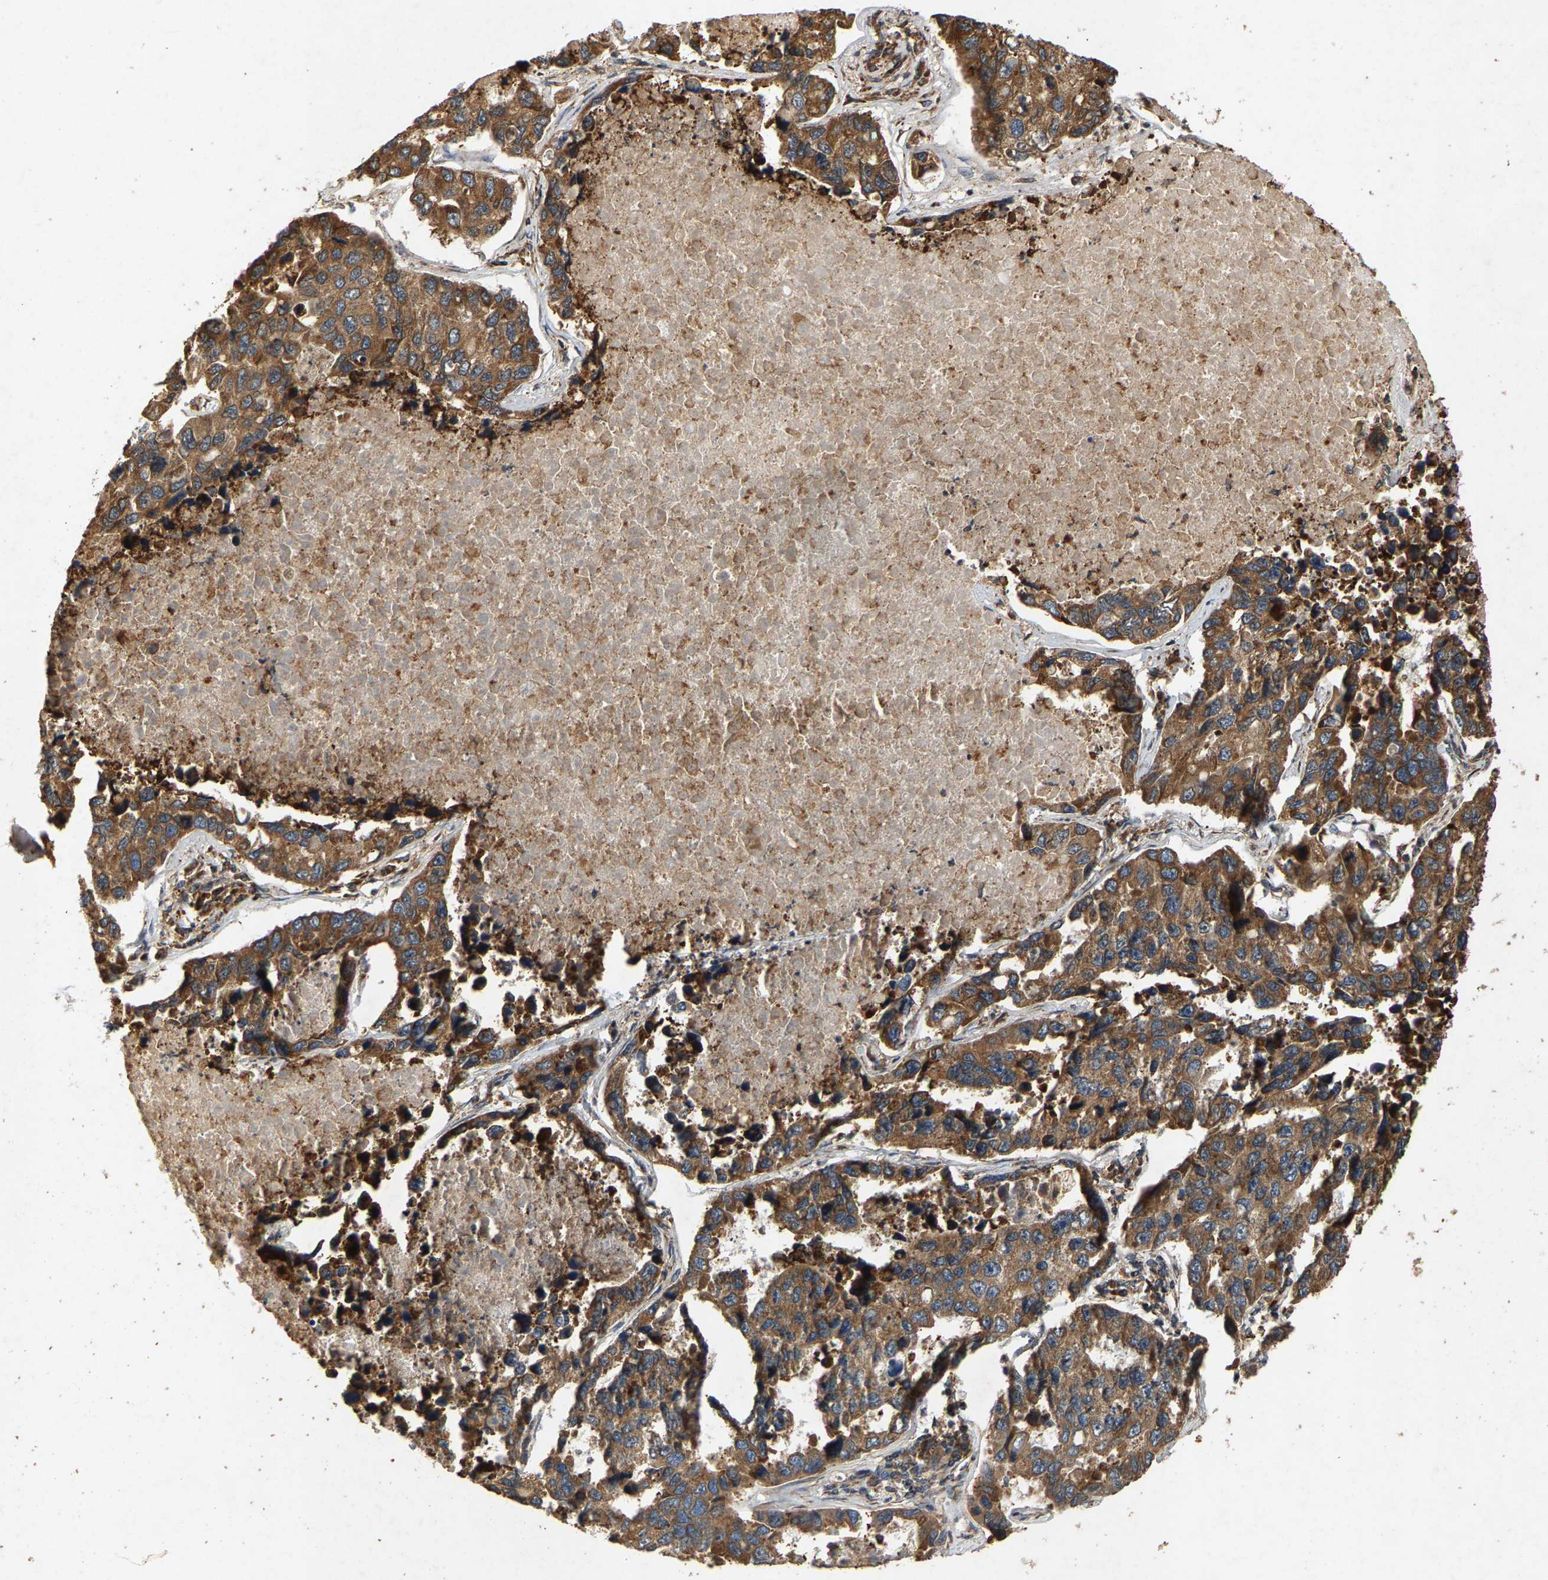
{"staining": {"intensity": "moderate", "quantity": ">75%", "location": "cytoplasmic/membranous"}, "tissue": "lung cancer", "cell_type": "Tumor cells", "image_type": "cancer", "snomed": [{"axis": "morphology", "description": "Adenocarcinoma, NOS"}, {"axis": "topography", "description": "Lung"}], "caption": "Immunohistochemical staining of human adenocarcinoma (lung) reveals medium levels of moderate cytoplasmic/membranous protein staining in approximately >75% of tumor cells.", "gene": "CIDEC", "patient": {"sex": "male", "age": 64}}